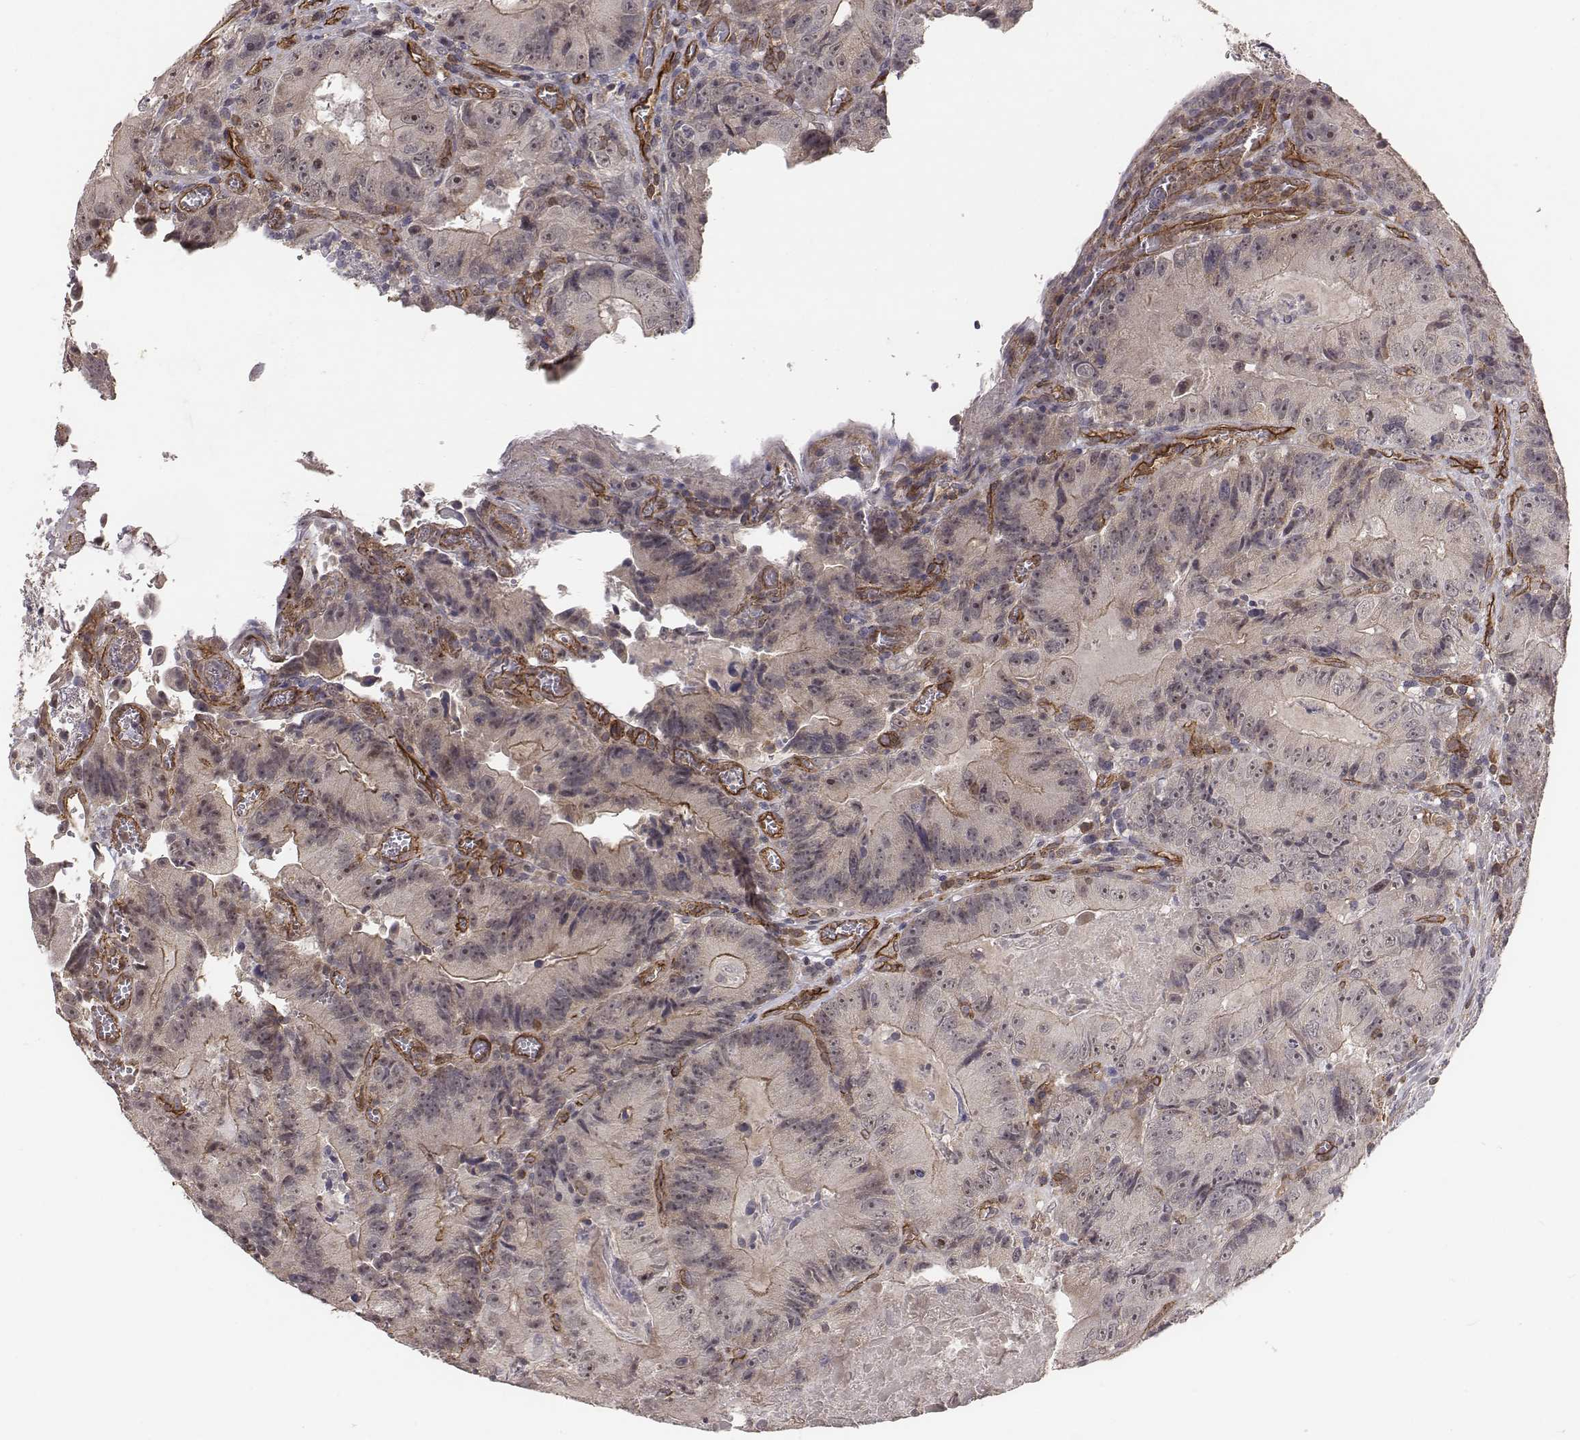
{"staining": {"intensity": "negative", "quantity": "none", "location": "none"}, "tissue": "colorectal cancer", "cell_type": "Tumor cells", "image_type": "cancer", "snomed": [{"axis": "morphology", "description": "Adenocarcinoma, NOS"}, {"axis": "topography", "description": "Colon"}], "caption": "IHC histopathology image of human colorectal cancer stained for a protein (brown), which demonstrates no positivity in tumor cells.", "gene": "PTPRG", "patient": {"sex": "female", "age": 86}}